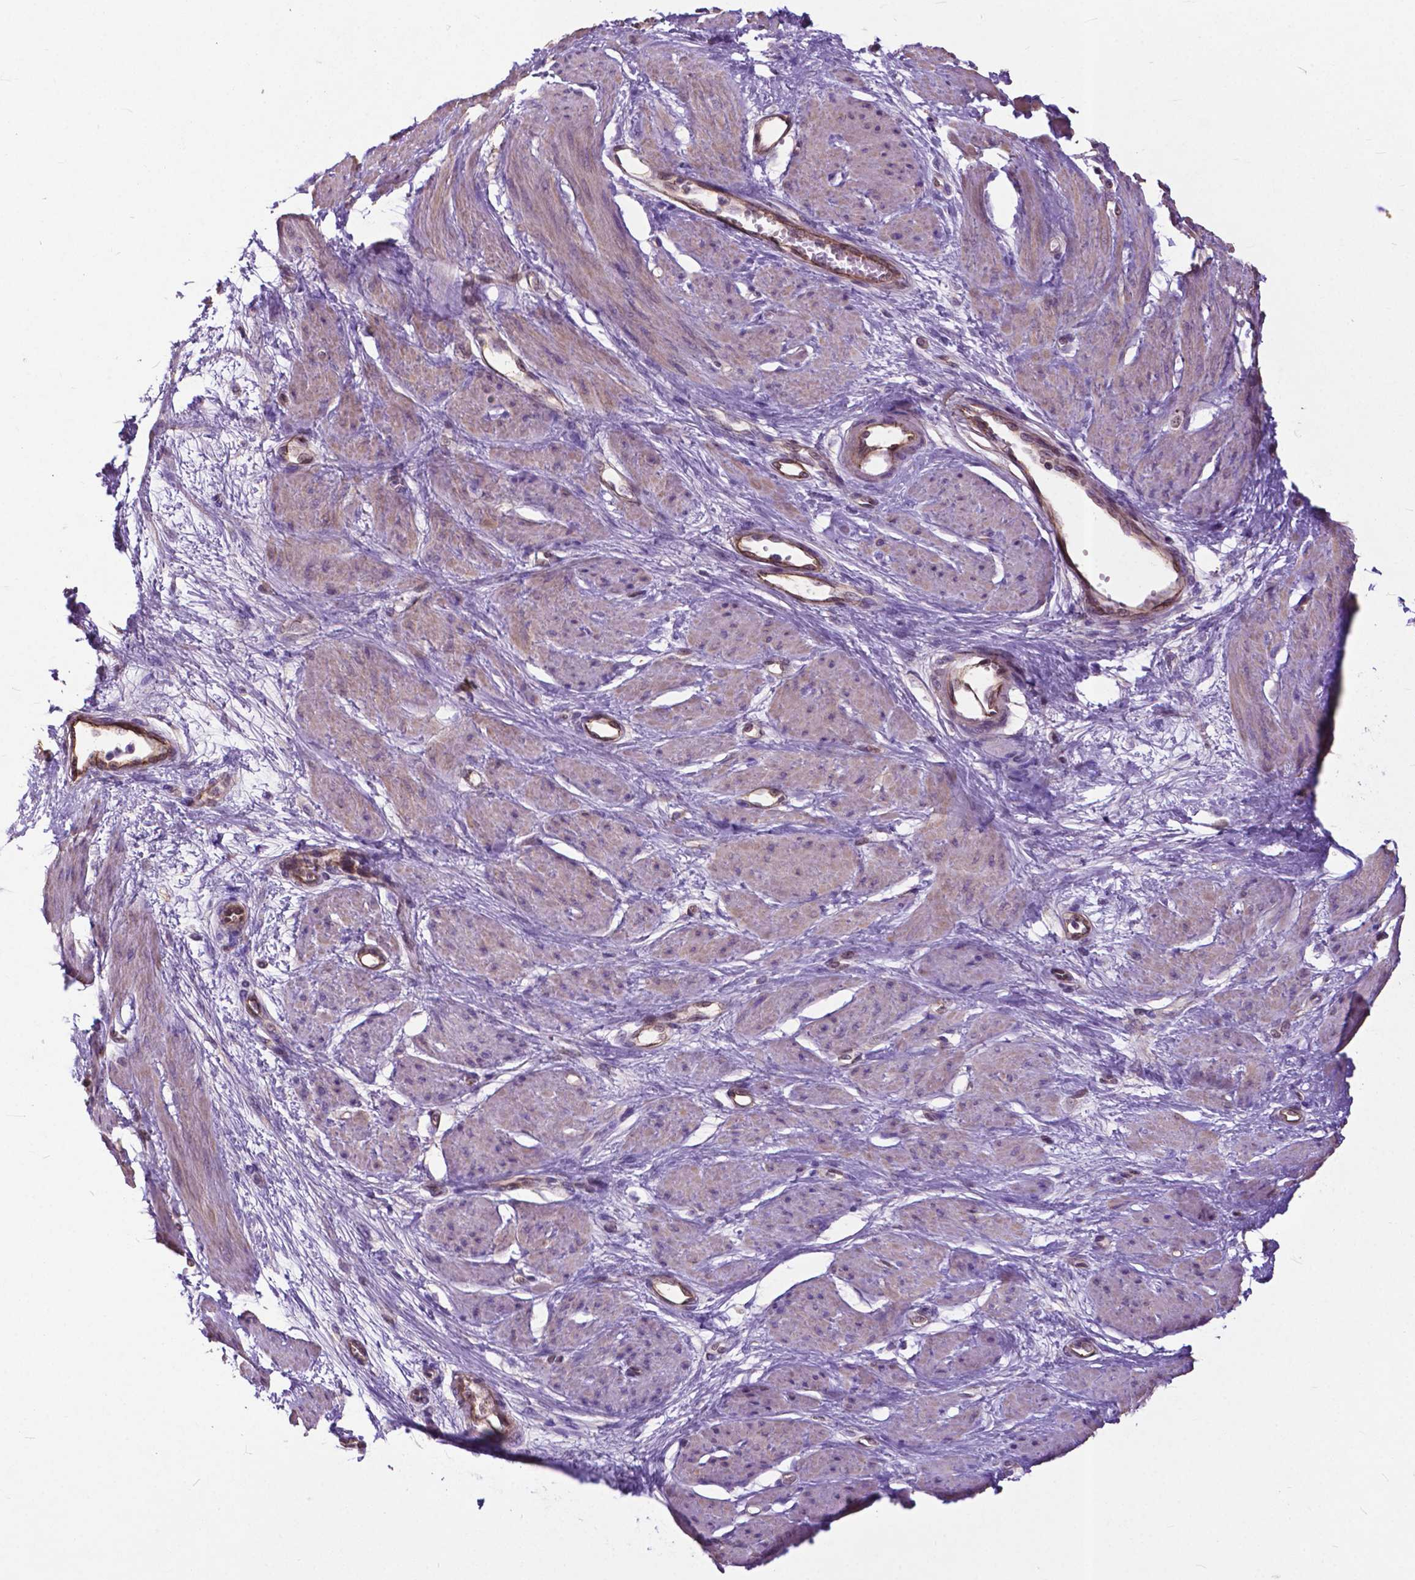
{"staining": {"intensity": "weak", "quantity": "<25%", "location": "cytoplasmic/membranous"}, "tissue": "smooth muscle", "cell_type": "Smooth muscle cells", "image_type": "normal", "snomed": [{"axis": "morphology", "description": "Normal tissue, NOS"}, {"axis": "topography", "description": "Smooth muscle"}, {"axis": "topography", "description": "Uterus"}], "caption": "Immunohistochemistry photomicrograph of normal smooth muscle stained for a protein (brown), which exhibits no staining in smooth muscle cells.", "gene": "PDLIM1", "patient": {"sex": "female", "age": 39}}